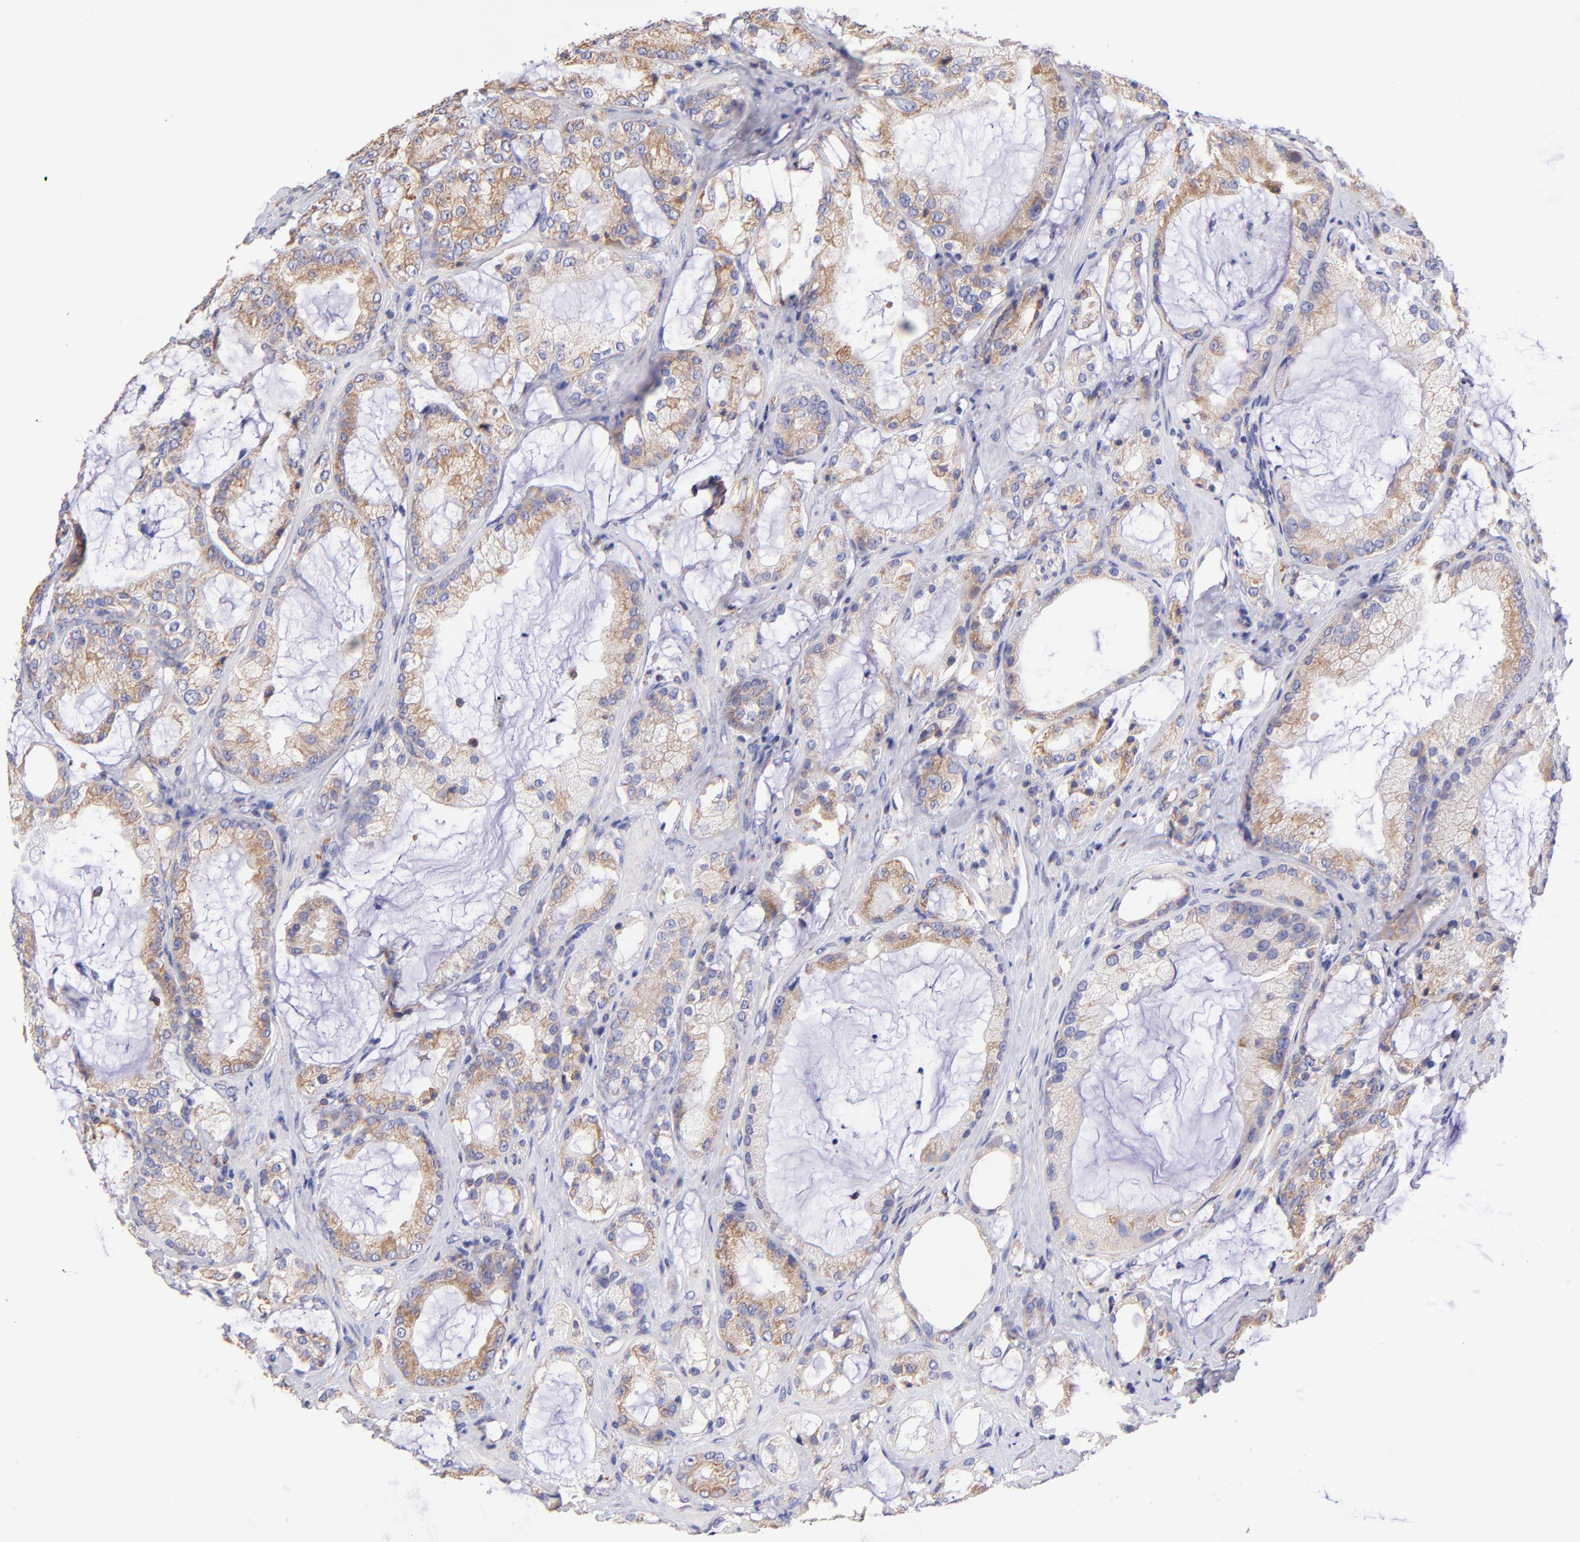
{"staining": {"intensity": "weak", "quantity": ">75%", "location": "cytoplasmic/membranous"}, "tissue": "prostate cancer", "cell_type": "Tumor cells", "image_type": "cancer", "snomed": [{"axis": "morphology", "description": "Adenocarcinoma, Medium grade"}, {"axis": "topography", "description": "Prostate"}], "caption": "Immunohistochemistry (IHC) staining of medium-grade adenocarcinoma (prostate), which shows low levels of weak cytoplasmic/membranous positivity in about >75% of tumor cells indicating weak cytoplasmic/membranous protein positivity. The staining was performed using DAB (3,3'-diaminobenzidine) (brown) for protein detection and nuclei were counterstained in hematoxylin (blue).", "gene": "PREX1", "patient": {"sex": "male", "age": 70}}